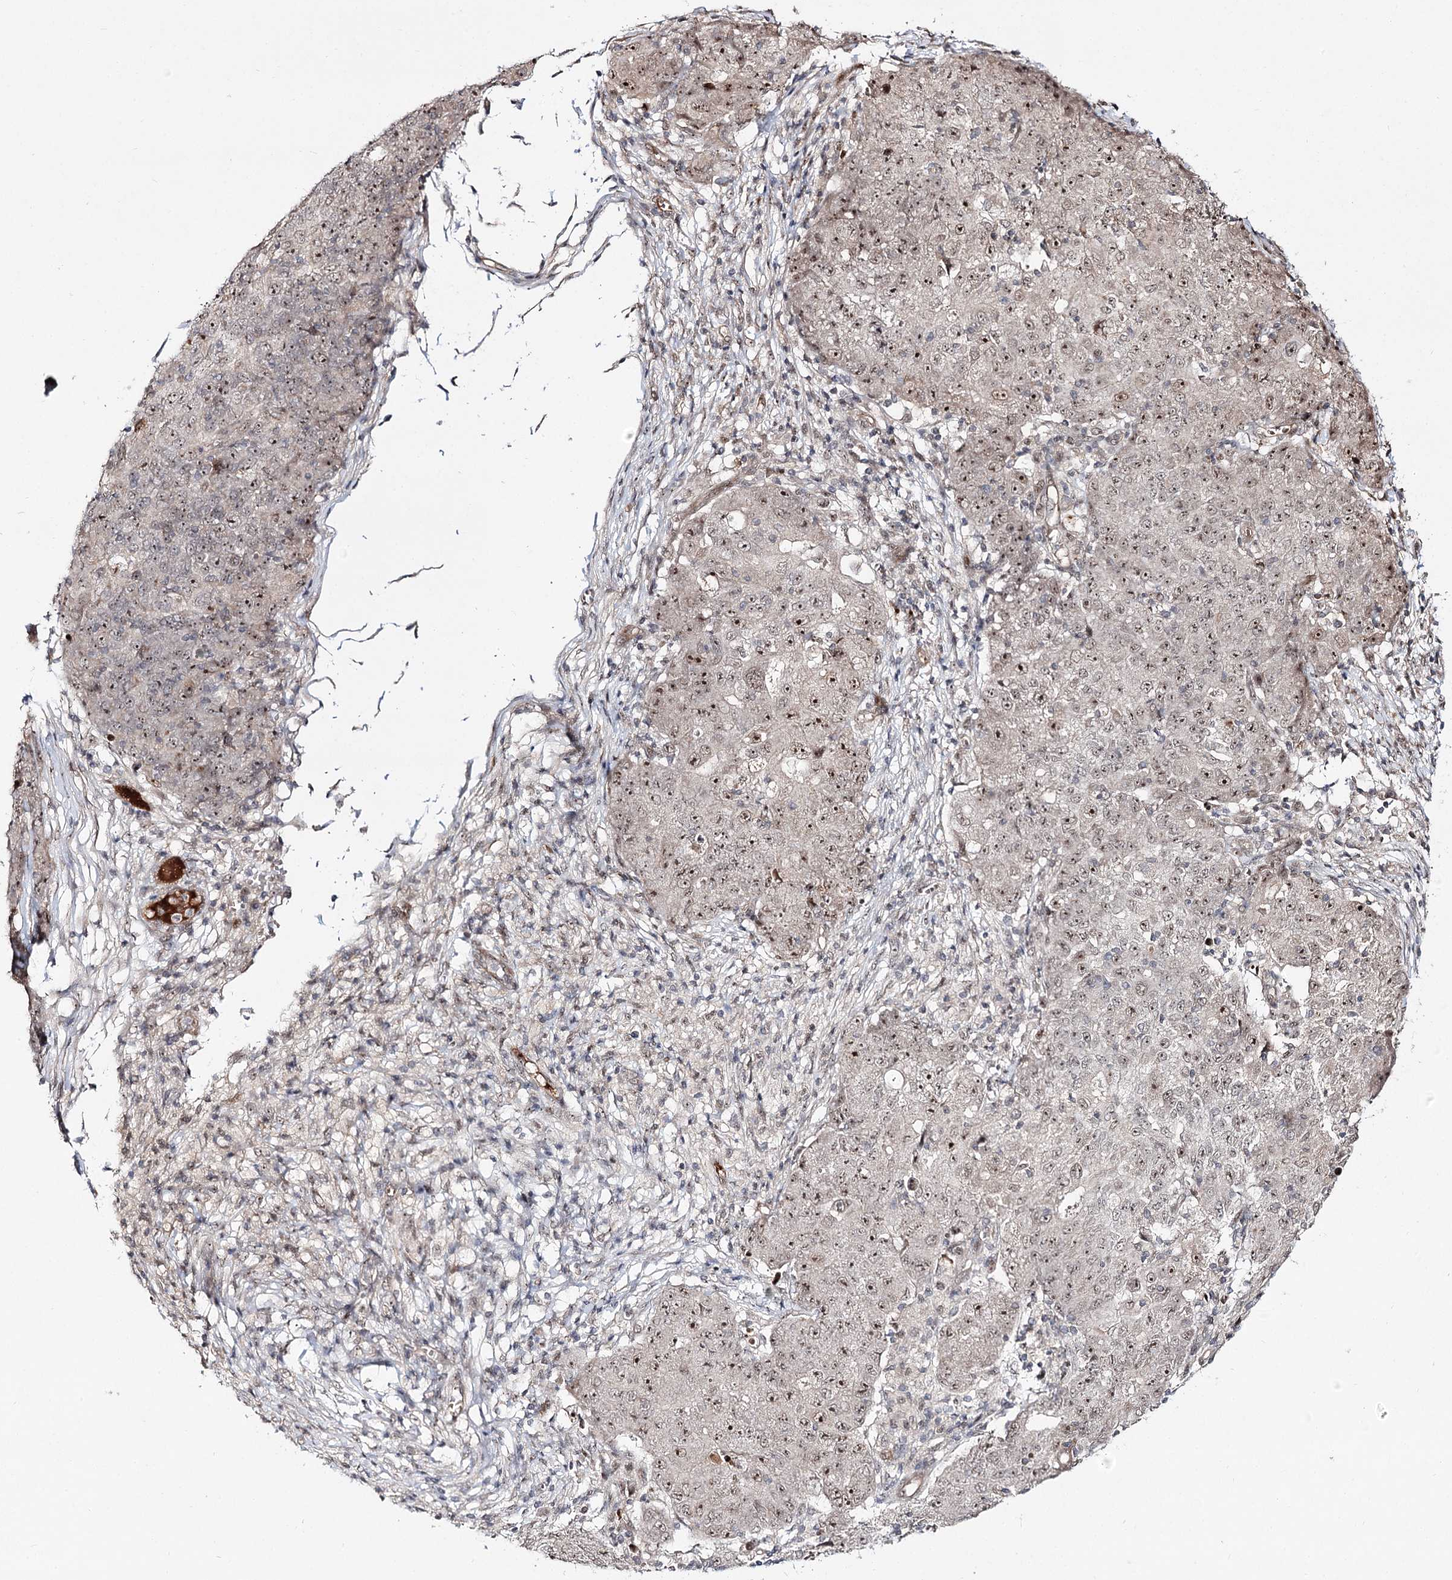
{"staining": {"intensity": "moderate", "quantity": ">75%", "location": "nuclear"}, "tissue": "ovarian cancer", "cell_type": "Tumor cells", "image_type": "cancer", "snomed": [{"axis": "morphology", "description": "Carcinoma, endometroid"}, {"axis": "topography", "description": "Ovary"}], "caption": "Ovarian endometroid carcinoma stained for a protein (brown) demonstrates moderate nuclear positive expression in about >75% of tumor cells.", "gene": "RRP9", "patient": {"sex": "female", "age": 42}}